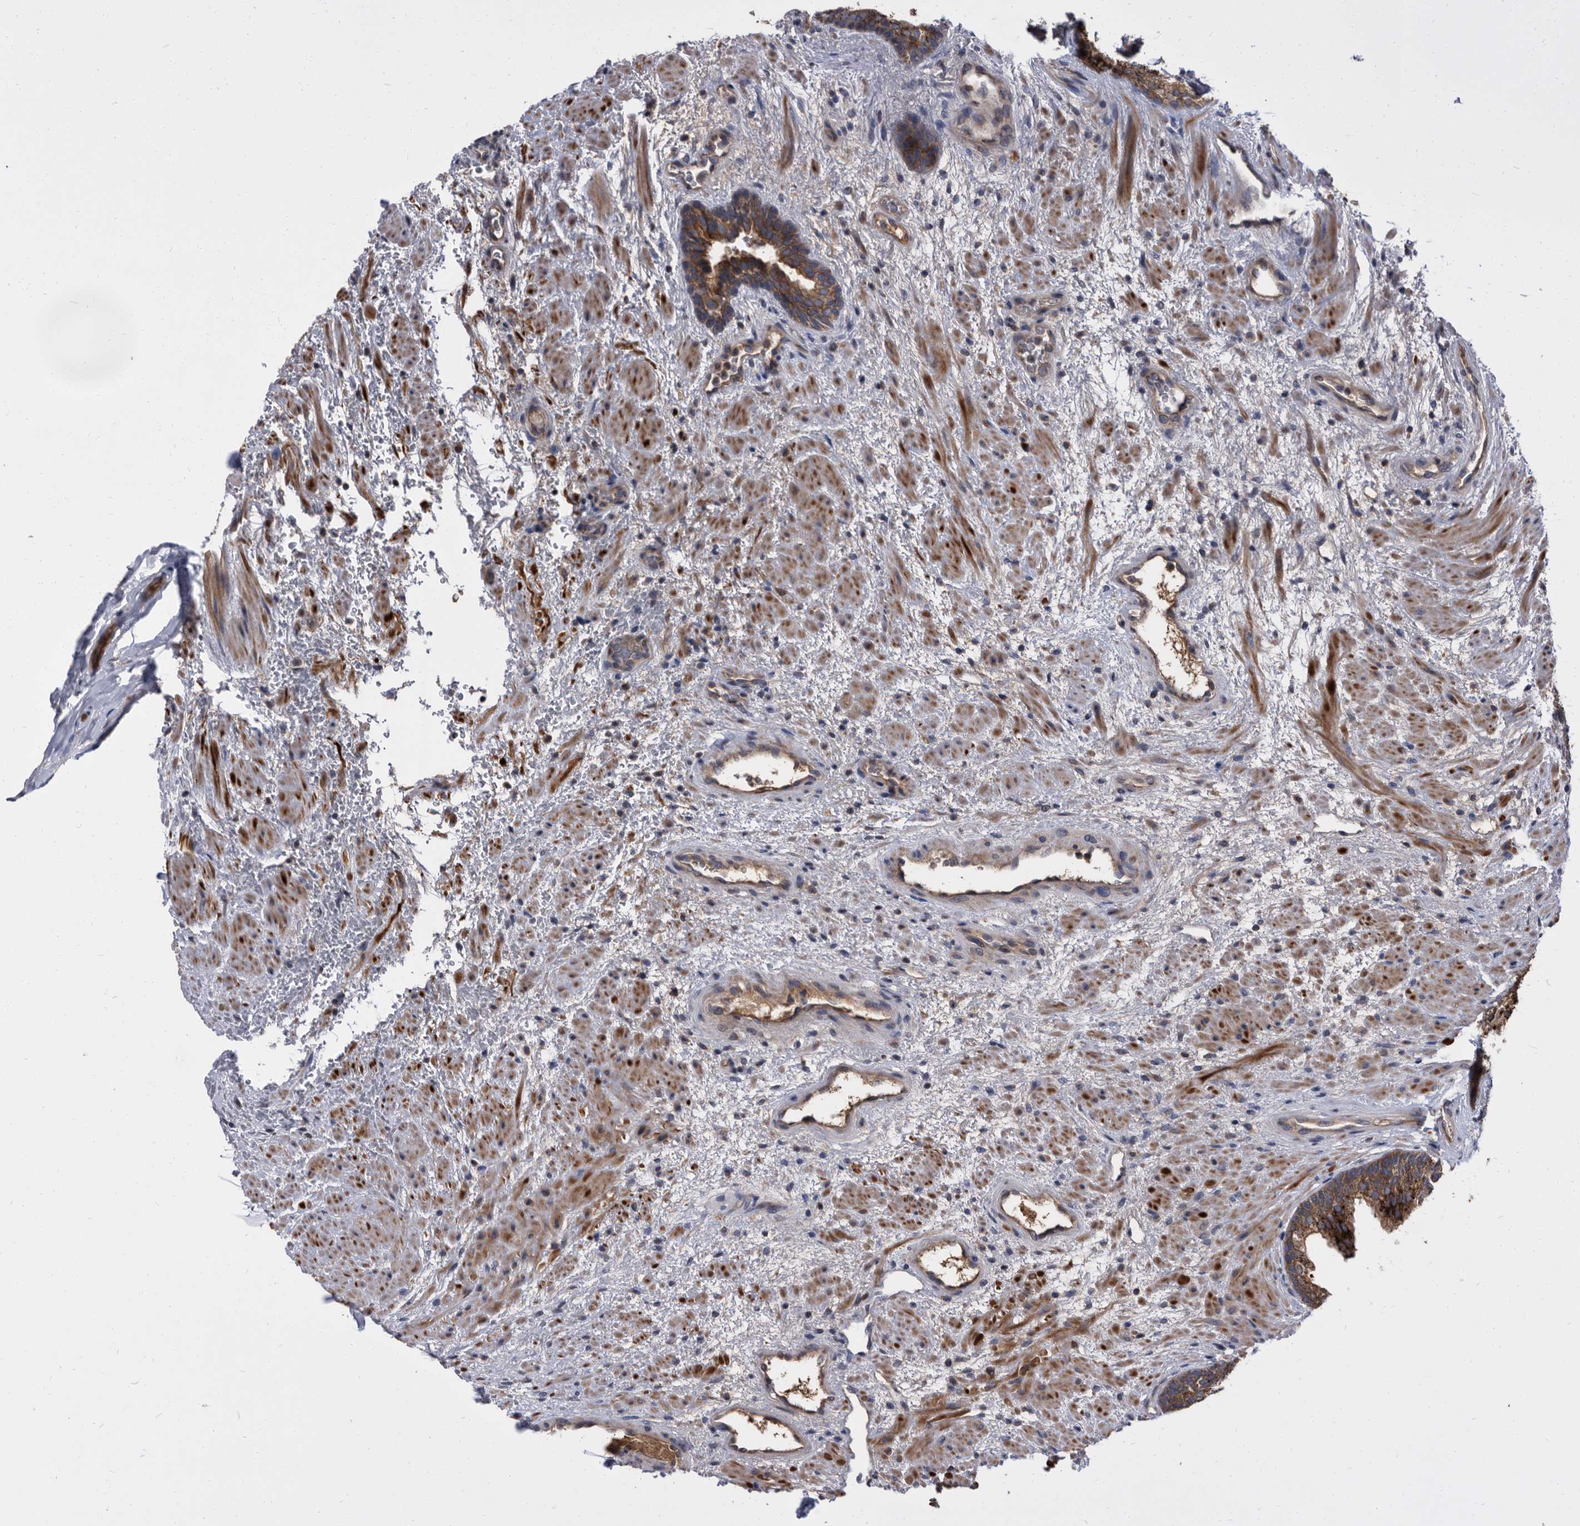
{"staining": {"intensity": "strong", "quantity": ">75%", "location": "cytoplasmic/membranous"}, "tissue": "prostate", "cell_type": "Glandular cells", "image_type": "normal", "snomed": [{"axis": "morphology", "description": "Normal tissue, NOS"}, {"axis": "topography", "description": "Prostate"}], "caption": "This image displays immunohistochemistry staining of unremarkable human prostate, with high strong cytoplasmic/membranous staining in about >75% of glandular cells.", "gene": "DTNBP1", "patient": {"sex": "male", "age": 76}}